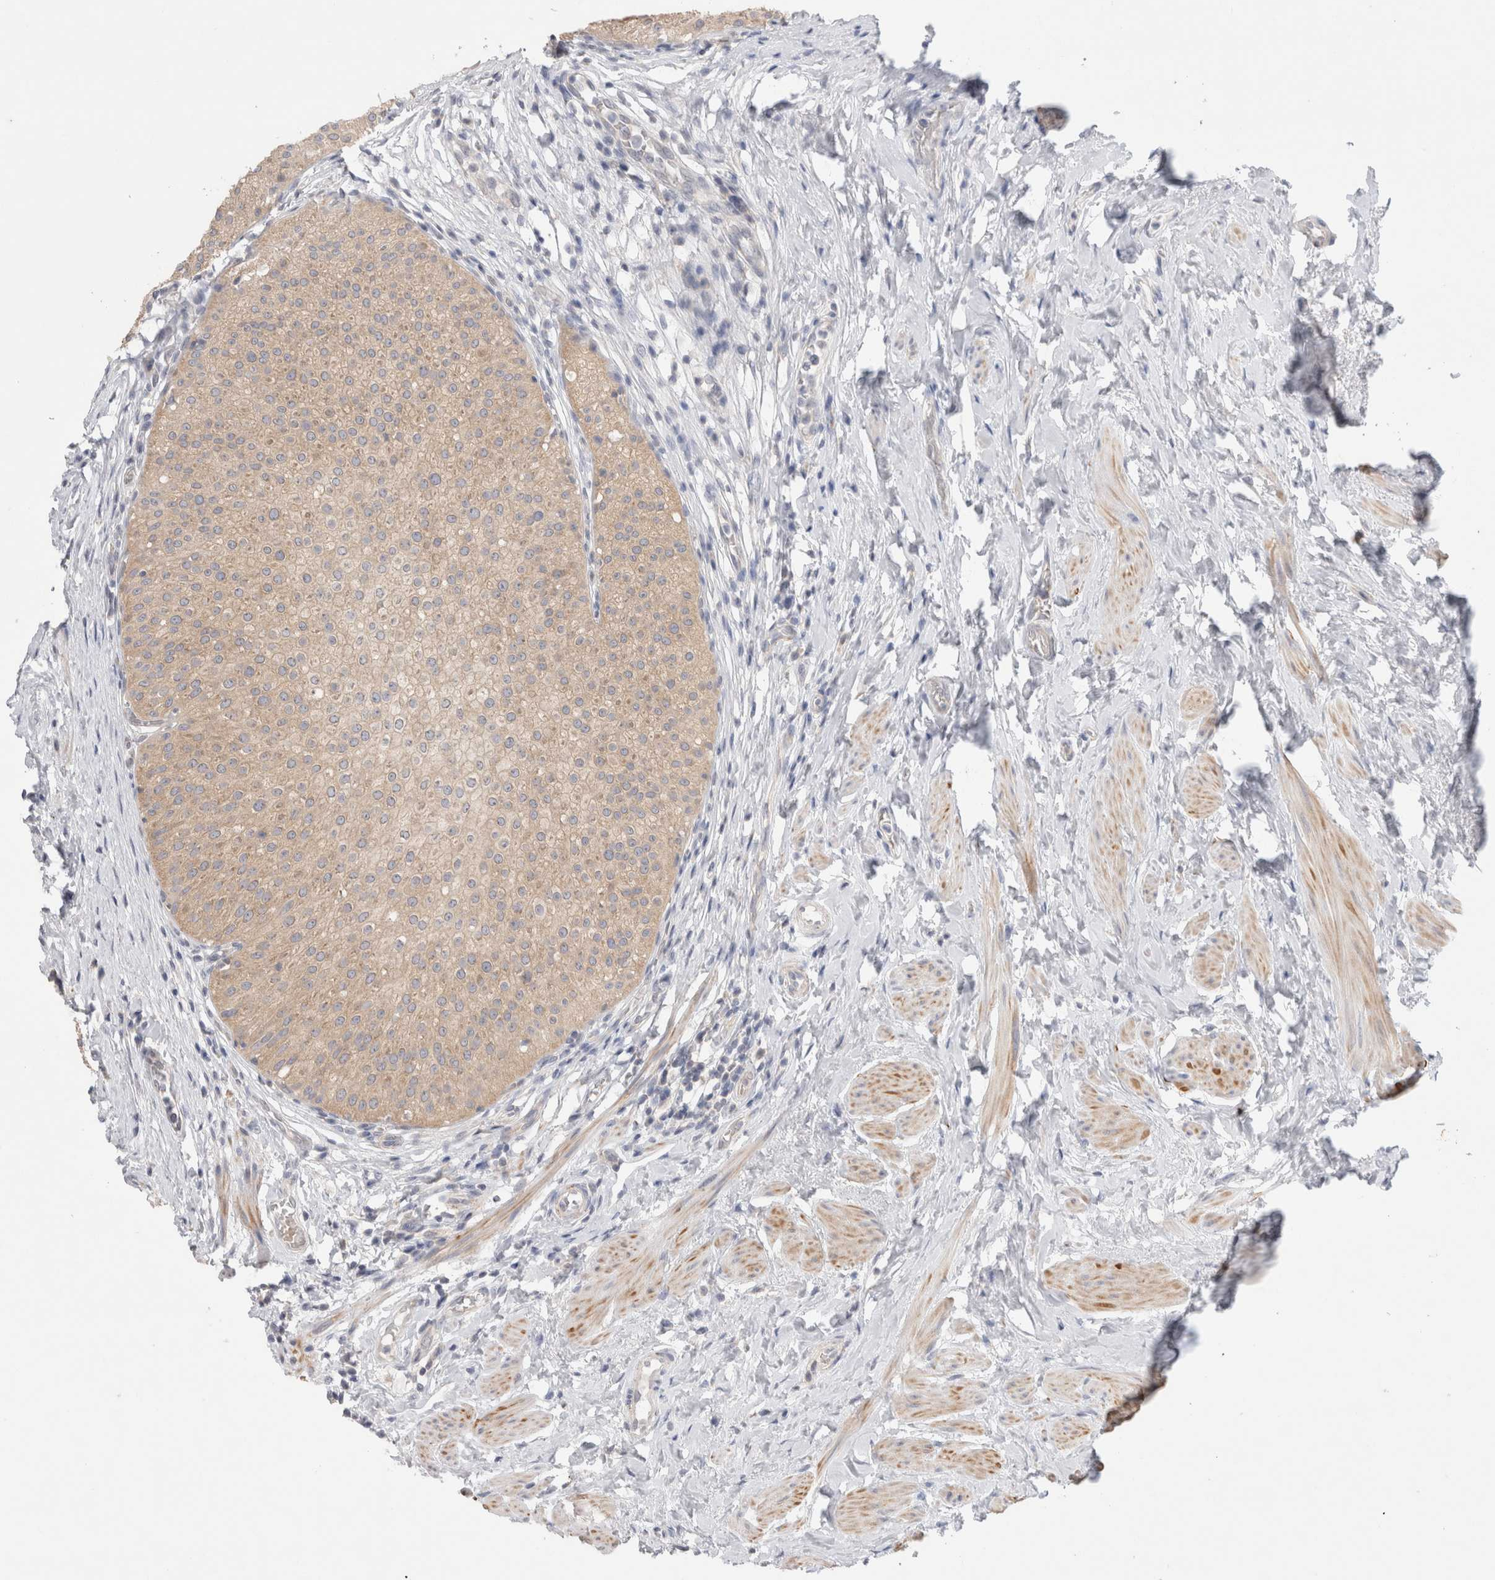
{"staining": {"intensity": "weak", "quantity": ">75%", "location": "cytoplasmic/membranous"}, "tissue": "urothelial cancer", "cell_type": "Tumor cells", "image_type": "cancer", "snomed": [{"axis": "morphology", "description": "Normal tissue, NOS"}, {"axis": "morphology", "description": "Urothelial carcinoma, Low grade"}, {"axis": "topography", "description": "Smooth muscle"}, {"axis": "topography", "description": "Urinary bladder"}], "caption": "IHC (DAB (3,3'-diaminobenzidine)) staining of low-grade urothelial carcinoma displays weak cytoplasmic/membranous protein positivity in approximately >75% of tumor cells. Immunohistochemistry (ihc) stains the protein of interest in brown and the nuclei are stained blue.", "gene": "NDOR1", "patient": {"sex": "male", "age": 60}}